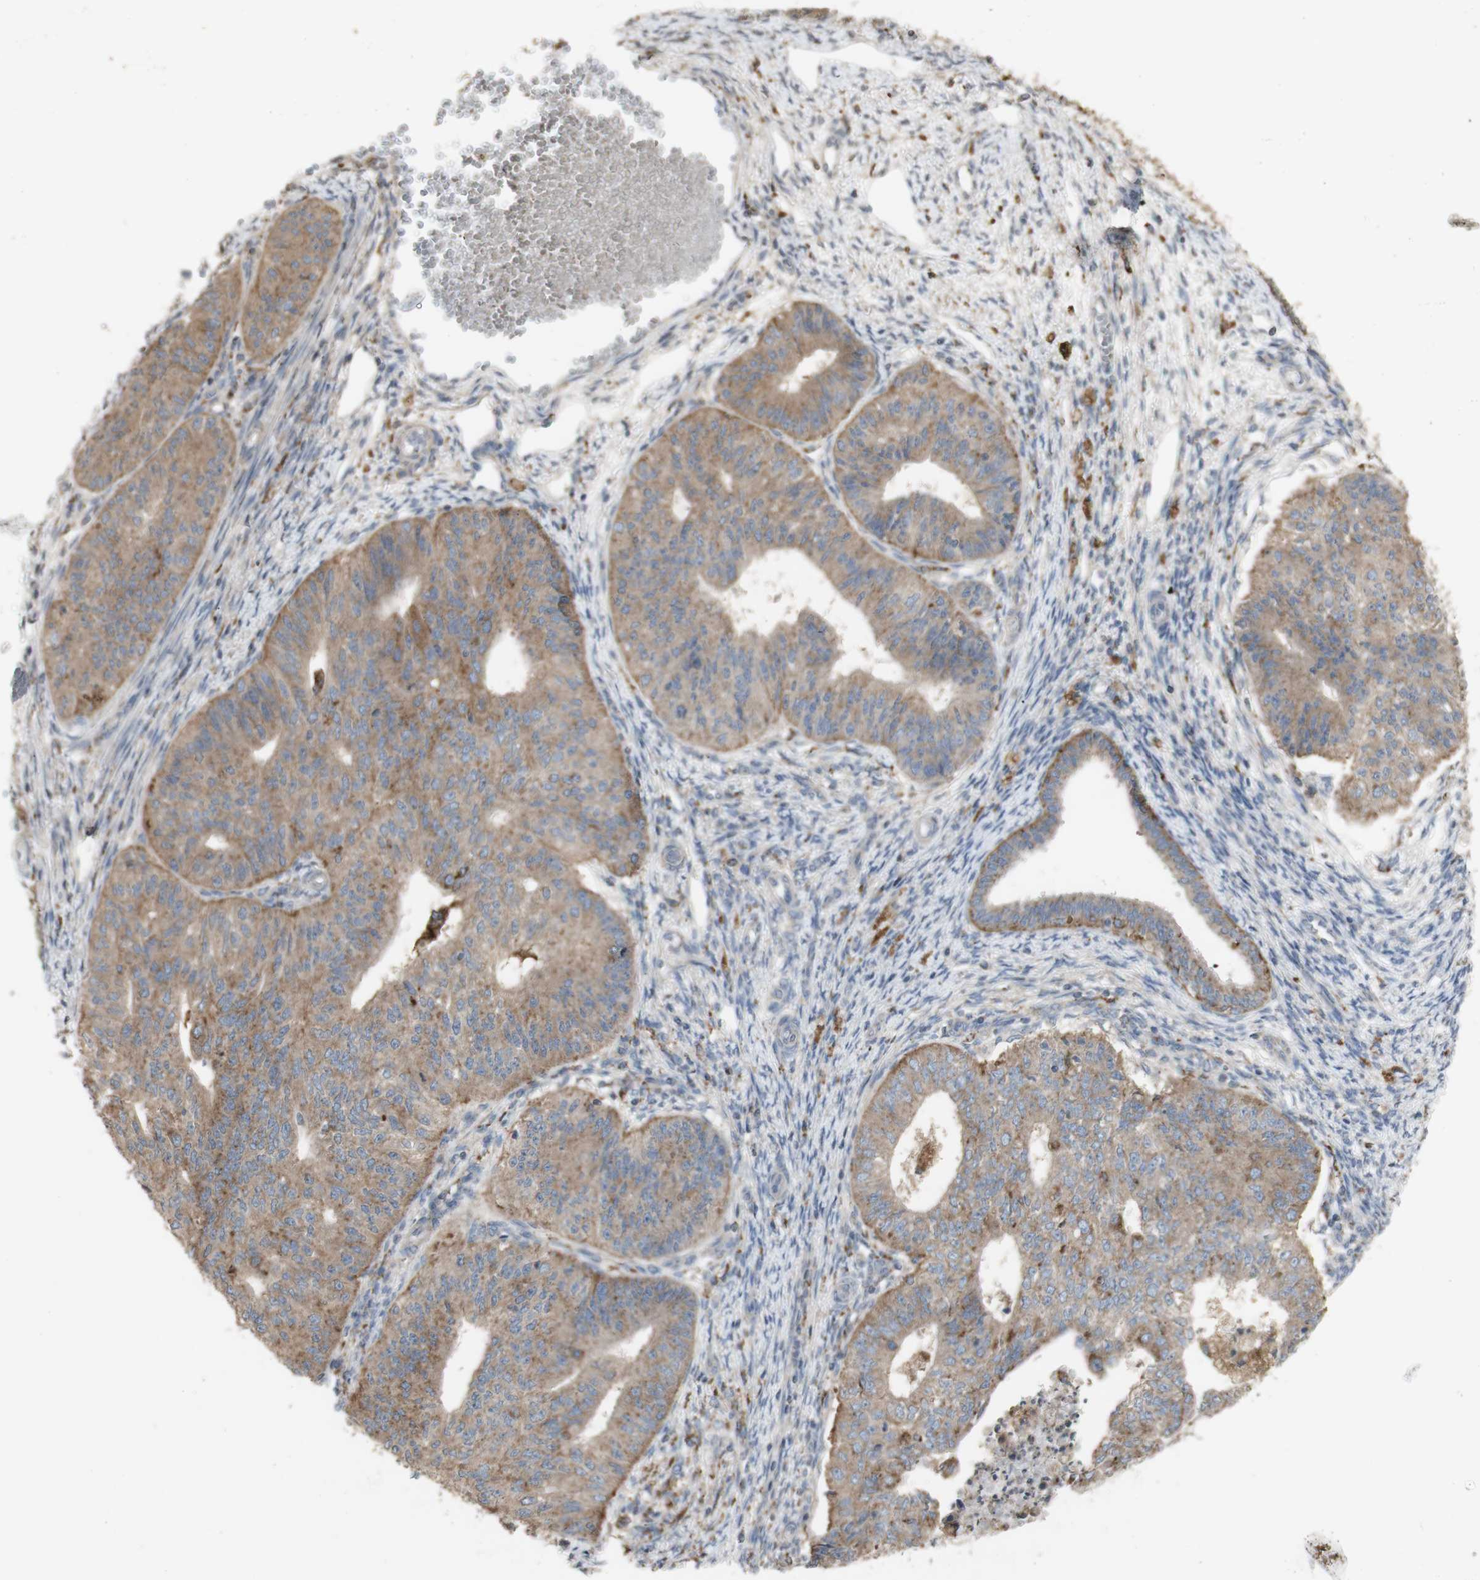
{"staining": {"intensity": "moderate", "quantity": ">75%", "location": "cytoplasmic/membranous"}, "tissue": "endometrial cancer", "cell_type": "Tumor cells", "image_type": "cancer", "snomed": [{"axis": "morphology", "description": "Adenocarcinoma, NOS"}, {"axis": "topography", "description": "Endometrium"}], "caption": "Moderate cytoplasmic/membranous staining for a protein is identified in about >75% of tumor cells of endometrial cancer using immunohistochemistry.", "gene": "ATP6V1E1", "patient": {"sex": "female", "age": 32}}